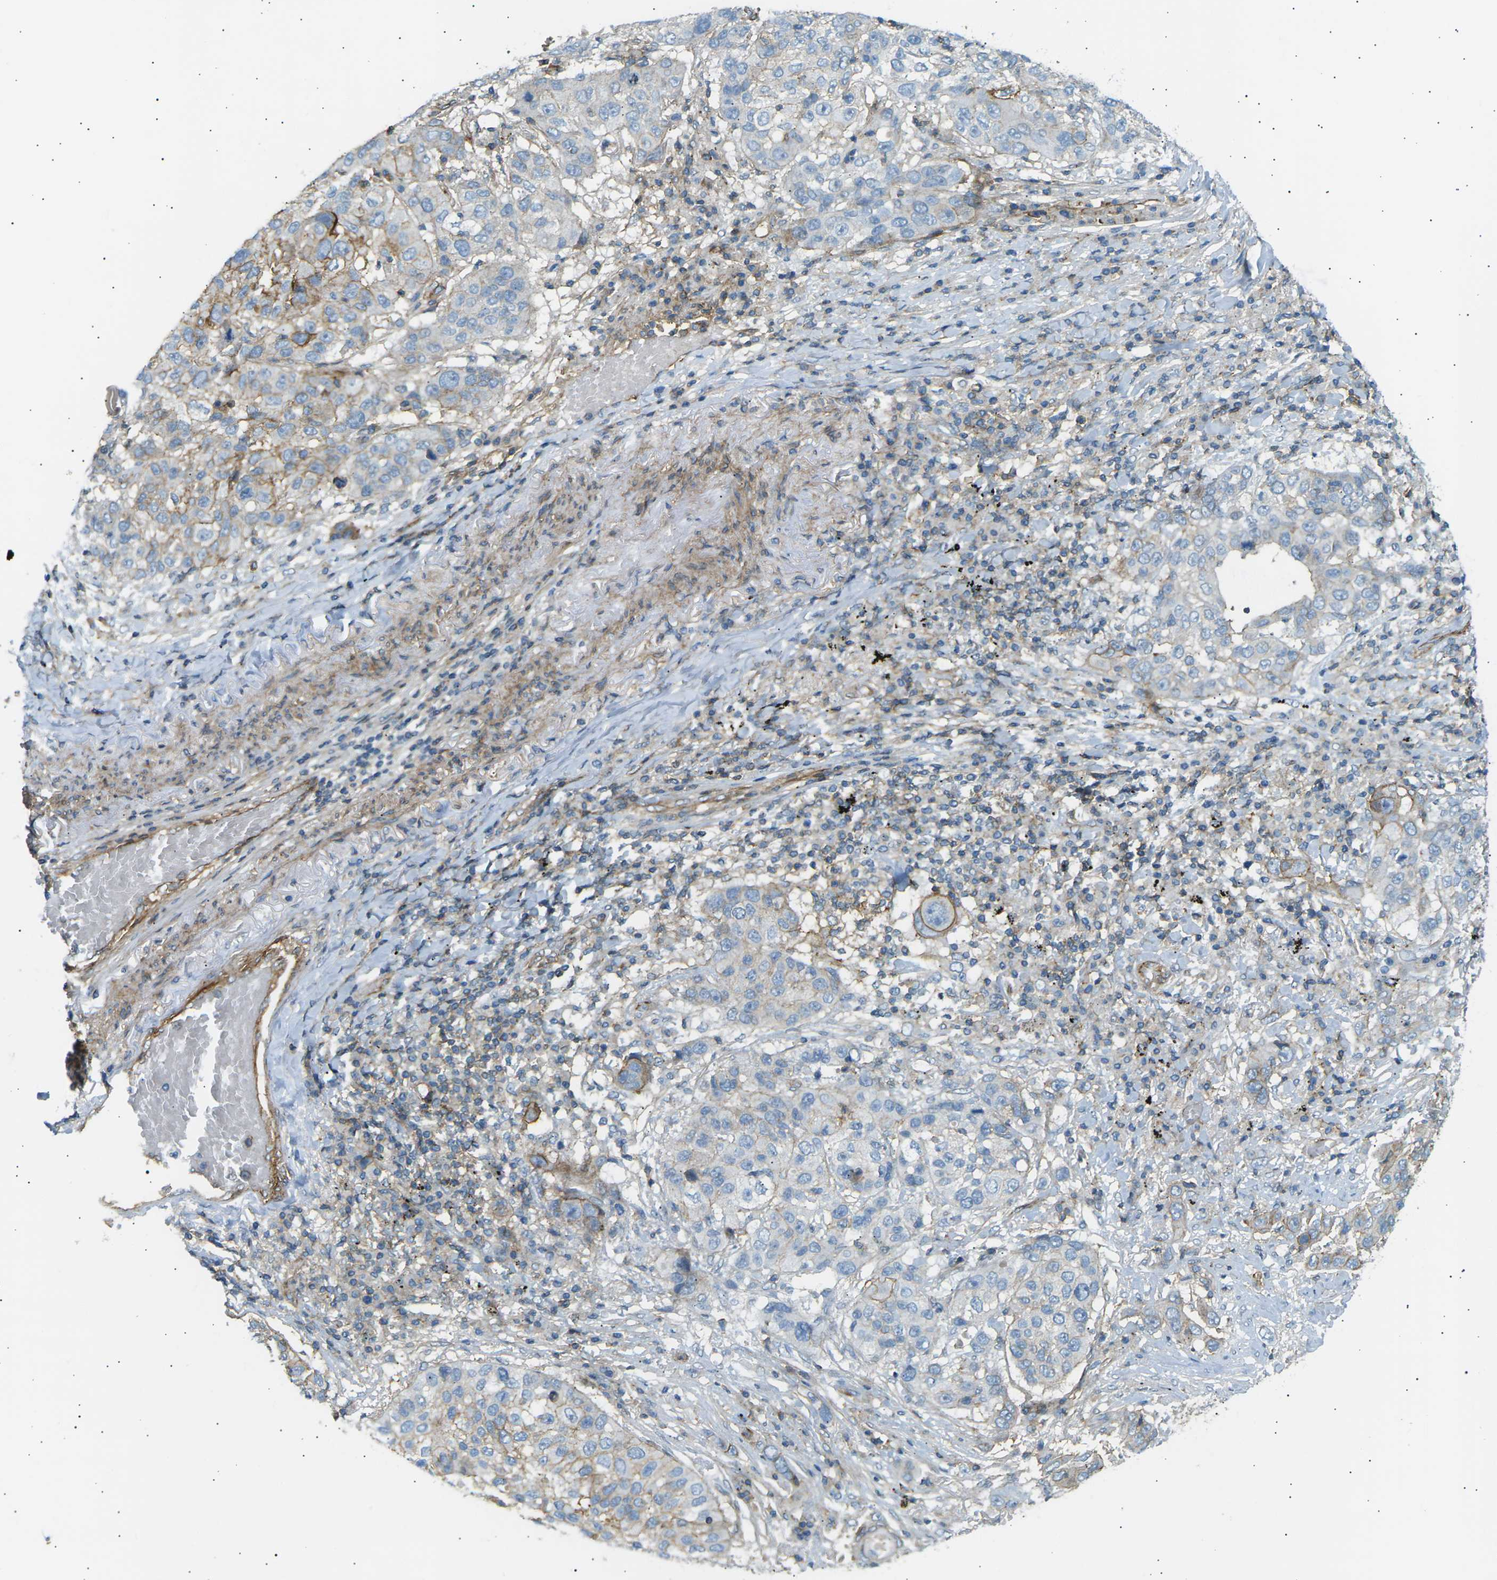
{"staining": {"intensity": "moderate", "quantity": "<25%", "location": "cytoplasmic/membranous"}, "tissue": "lung cancer", "cell_type": "Tumor cells", "image_type": "cancer", "snomed": [{"axis": "morphology", "description": "Squamous cell carcinoma, NOS"}, {"axis": "topography", "description": "Lung"}], "caption": "A low amount of moderate cytoplasmic/membranous staining is present in approximately <25% of tumor cells in lung cancer tissue.", "gene": "ATP2B4", "patient": {"sex": "male", "age": 57}}